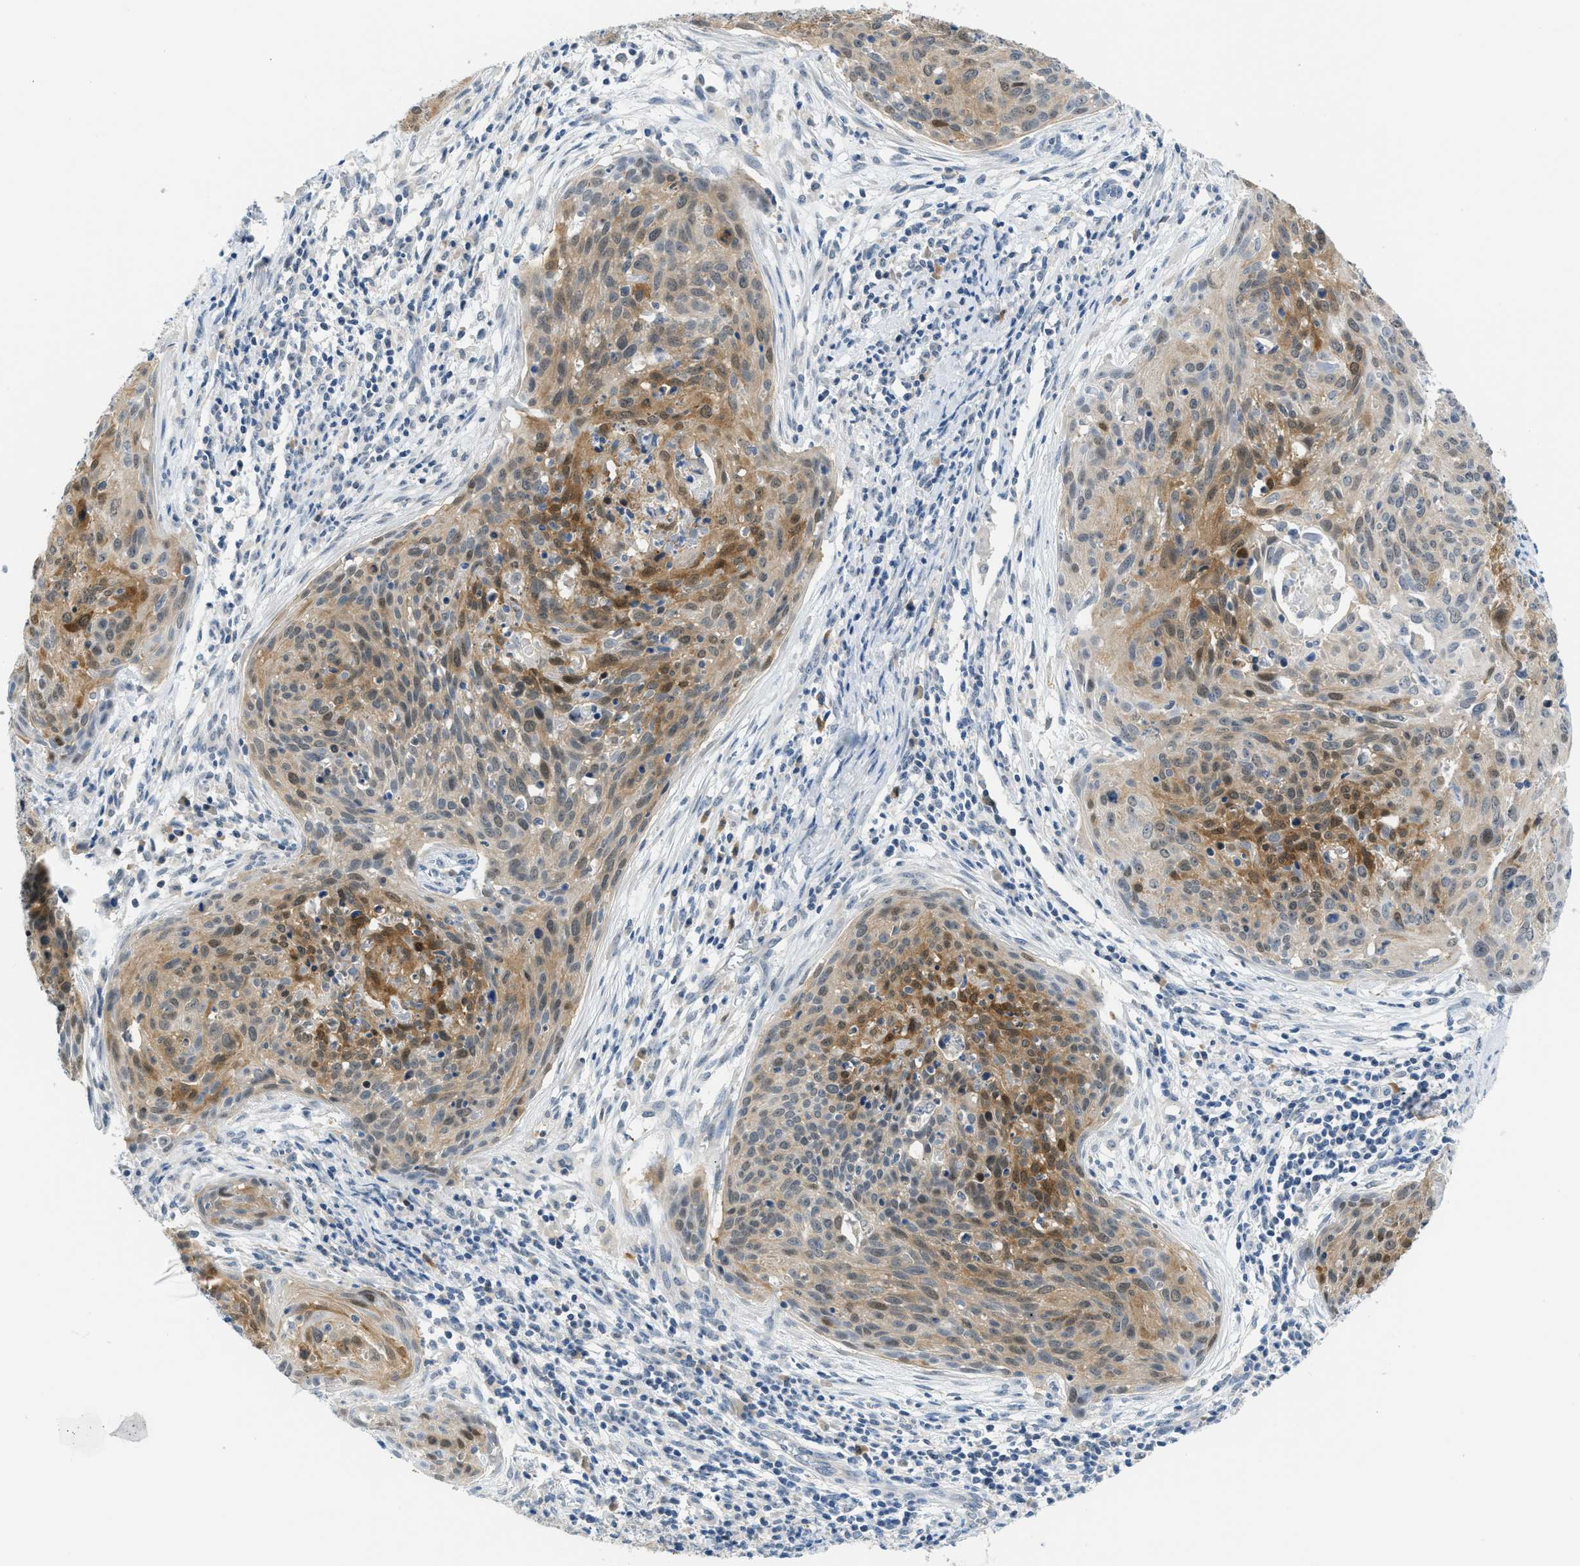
{"staining": {"intensity": "moderate", "quantity": "25%-75%", "location": "cytoplasmic/membranous,nuclear"}, "tissue": "cervical cancer", "cell_type": "Tumor cells", "image_type": "cancer", "snomed": [{"axis": "morphology", "description": "Squamous cell carcinoma, NOS"}, {"axis": "topography", "description": "Cervix"}], "caption": "Tumor cells show moderate cytoplasmic/membranous and nuclear expression in about 25%-75% of cells in squamous cell carcinoma (cervical). (Stains: DAB in brown, nuclei in blue, Microscopy: brightfield microscopy at high magnification).", "gene": "PSAT1", "patient": {"sex": "female", "age": 38}}